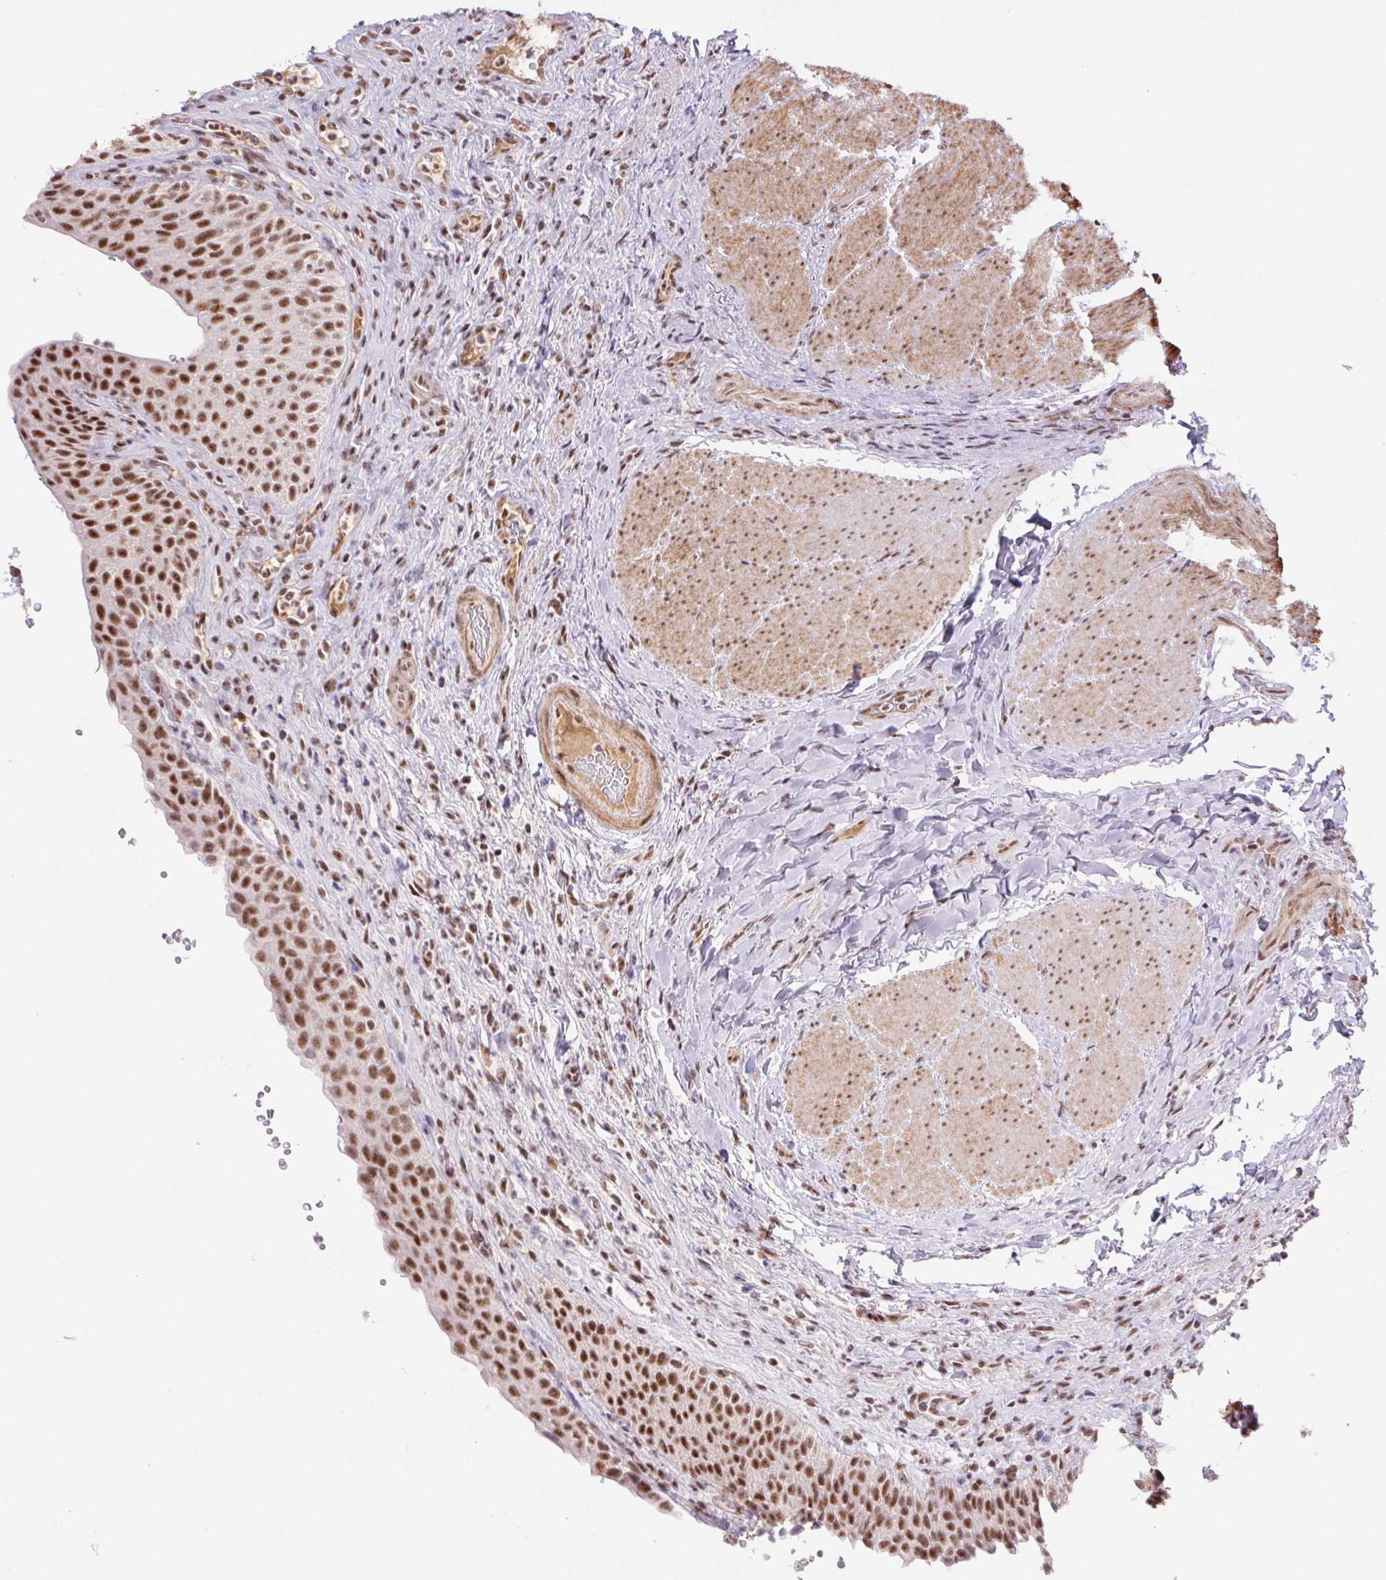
{"staining": {"intensity": "strong", "quantity": ">75%", "location": "nuclear"}, "tissue": "urinary bladder", "cell_type": "Urothelial cells", "image_type": "normal", "snomed": [{"axis": "morphology", "description": "Normal tissue, NOS"}, {"axis": "topography", "description": "Urinary bladder"}, {"axis": "topography", "description": "Peripheral nerve tissue"}], "caption": "High-power microscopy captured an immunohistochemistry micrograph of benign urinary bladder, revealing strong nuclear staining in about >75% of urothelial cells. The staining was performed using DAB, with brown indicating positive protein expression. Nuclei are stained blue with hematoxylin.", "gene": "DDX17", "patient": {"sex": "male", "age": 66}}